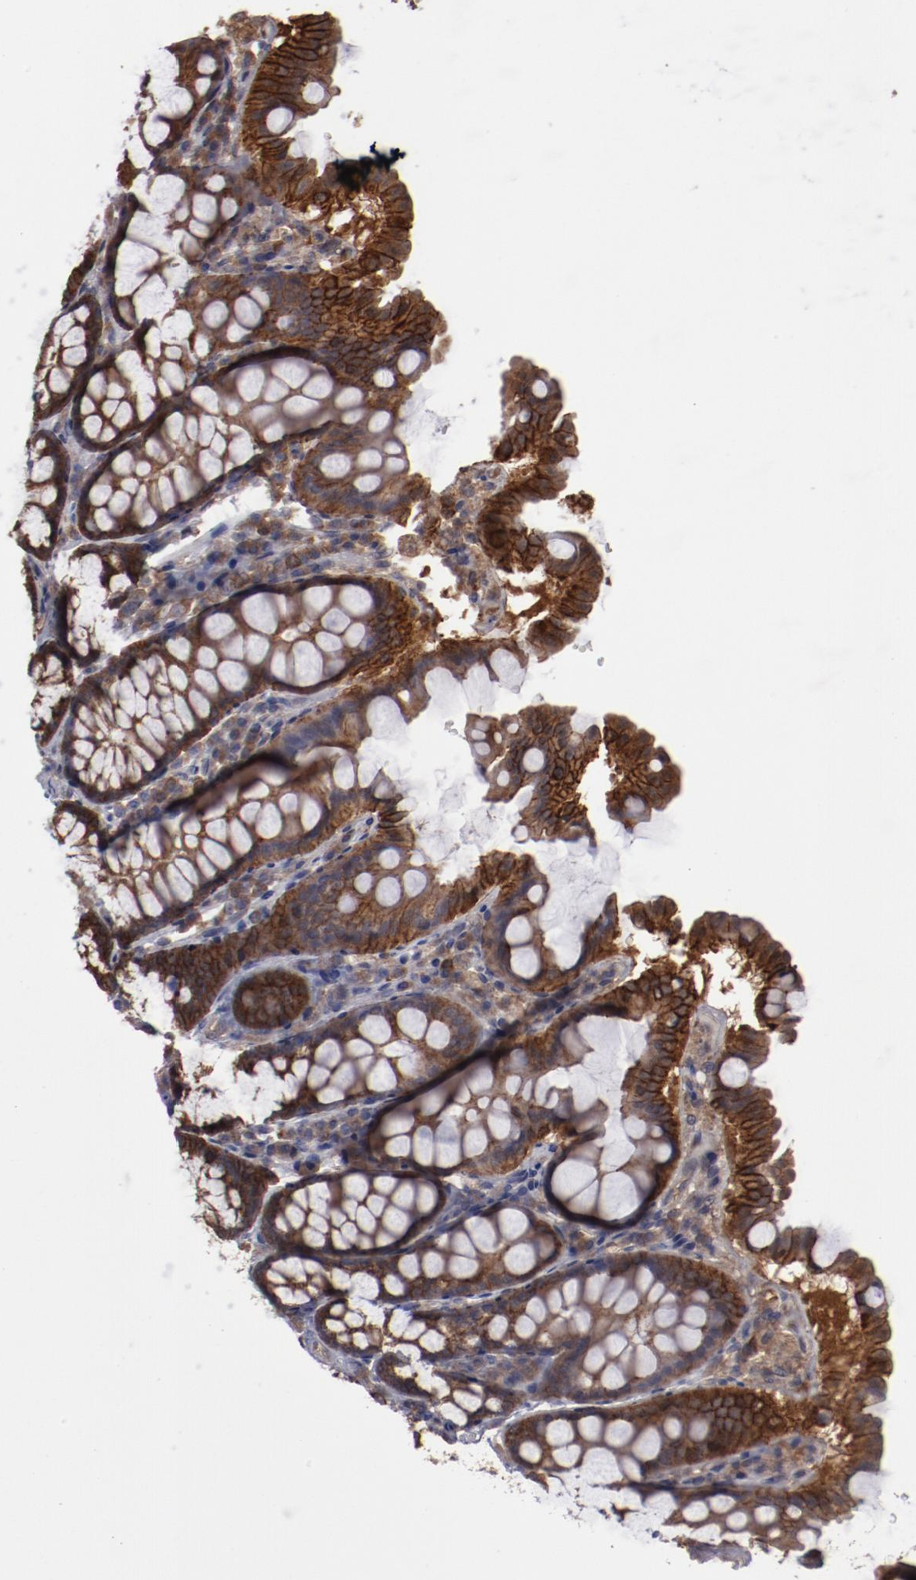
{"staining": {"intensity": "weak", "quantity": ">75%", "location": "cytoplasmic/membranous"}, "tissue": "colon", "cell_type": "Endothelial cells", "image_type": "normal", "snomed": [{"axis": "morphology", "description": "Normal tissue, NOS"}, {"axis": "topography", "description": "Colon"}], "caption": "Colon stained for a protein exhibits weak cytoplasmic/membranous positivity in endothelial cells. Nuclei are stained in blue.", "gene": "RPS6KA6", "patient": {"sex": "female", "age": 61}}